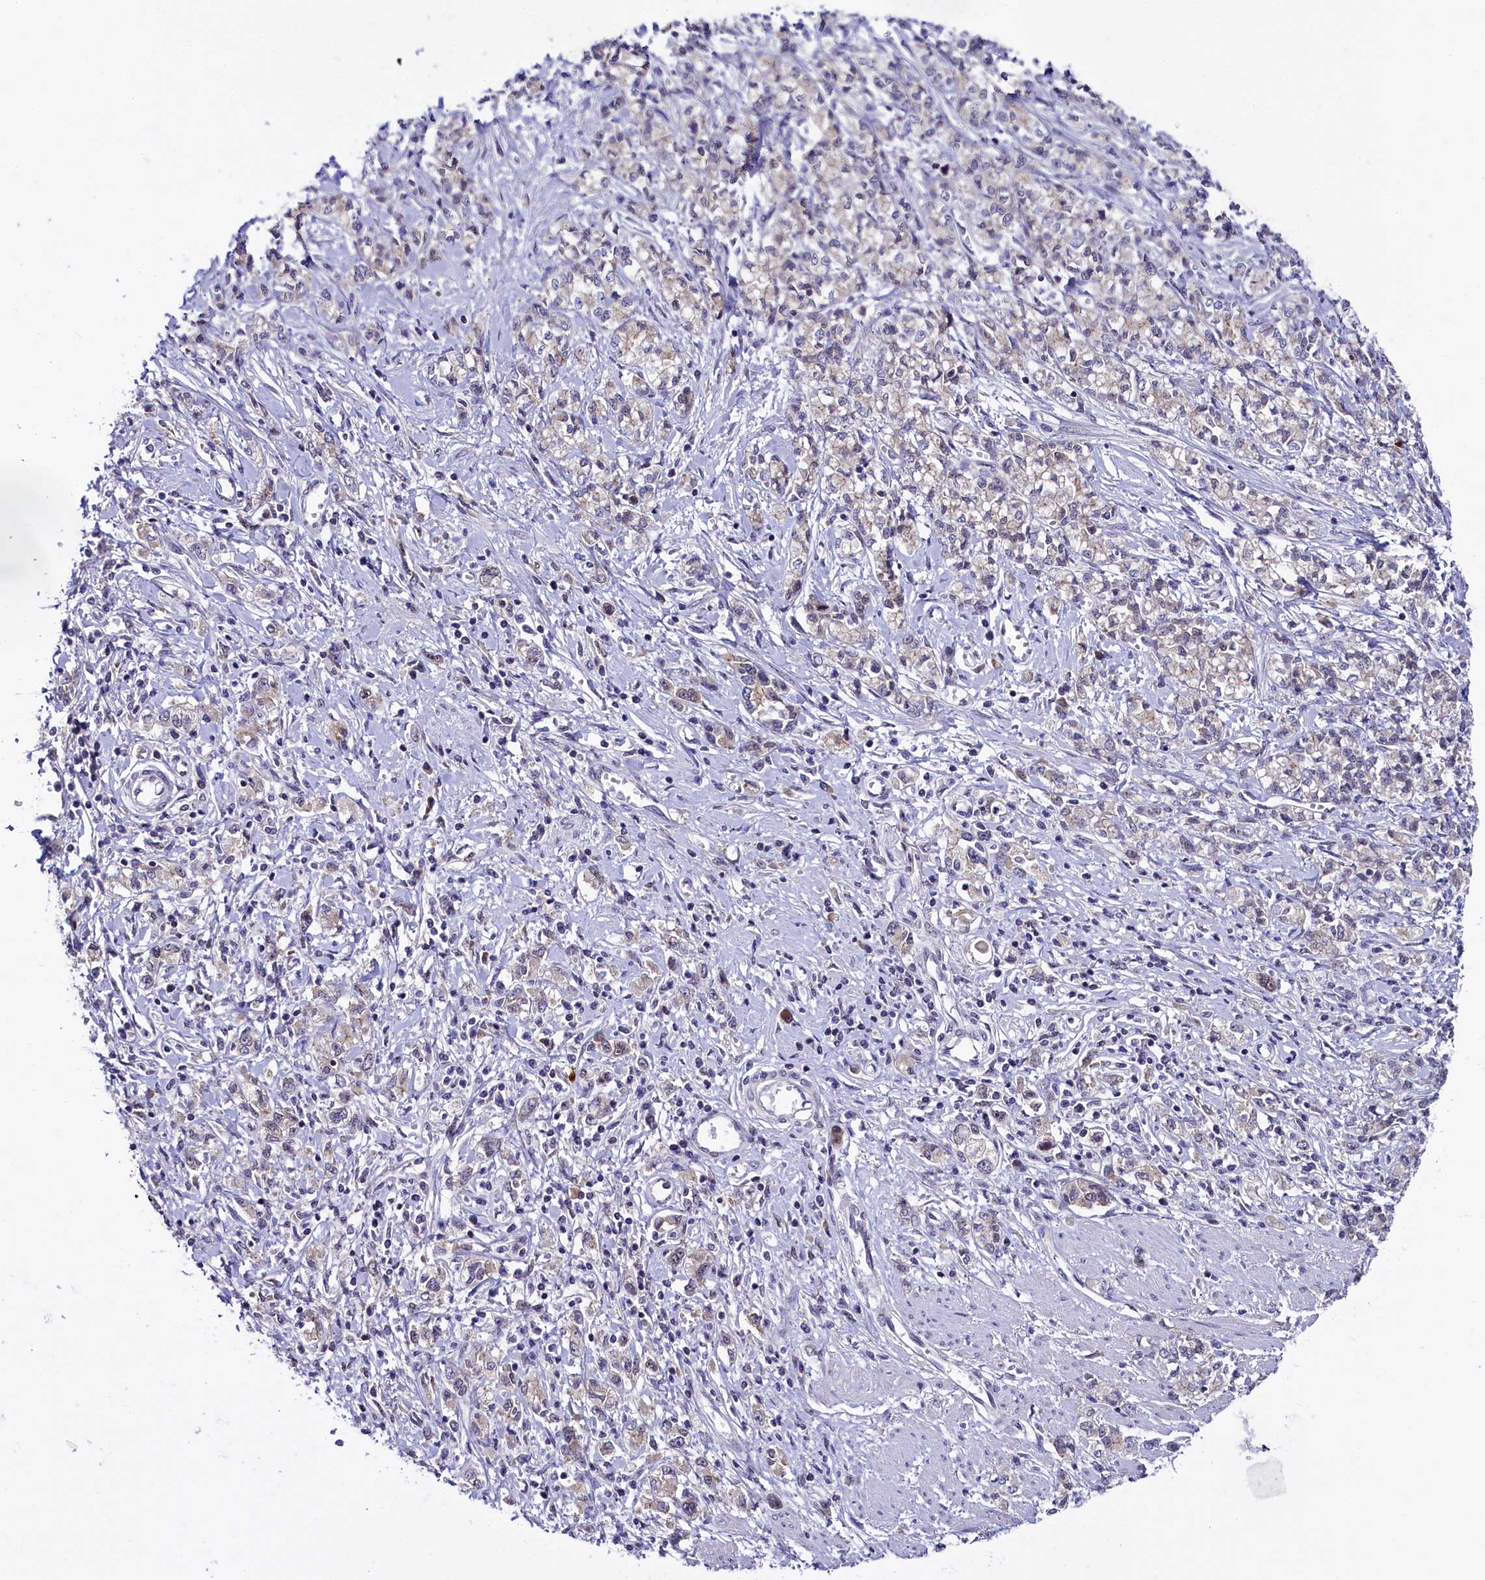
{"staining": {"intensity": "negative", "quantity": "none", "location": "none"}, "tissue": "stomach cancer", "cell_type": "Tumor cells", "image_type": "cancer", "snomed": [{"axis": "morphology", "description": "Adenocarcinoma, NOS"}, {"axis": "topography", "description": "Stomach"}], "caption": "IHC photomicrograph of neoplastic tissue: stomach cancer (adenocarcinoma) stained with DAB (3,3'-diaminobenzidine) shows no significant protein positivity in tumor cells. Nuclei are stained in blue.", "gene": "ENKD1", "patient": {"sex": "female", "age": 76}}